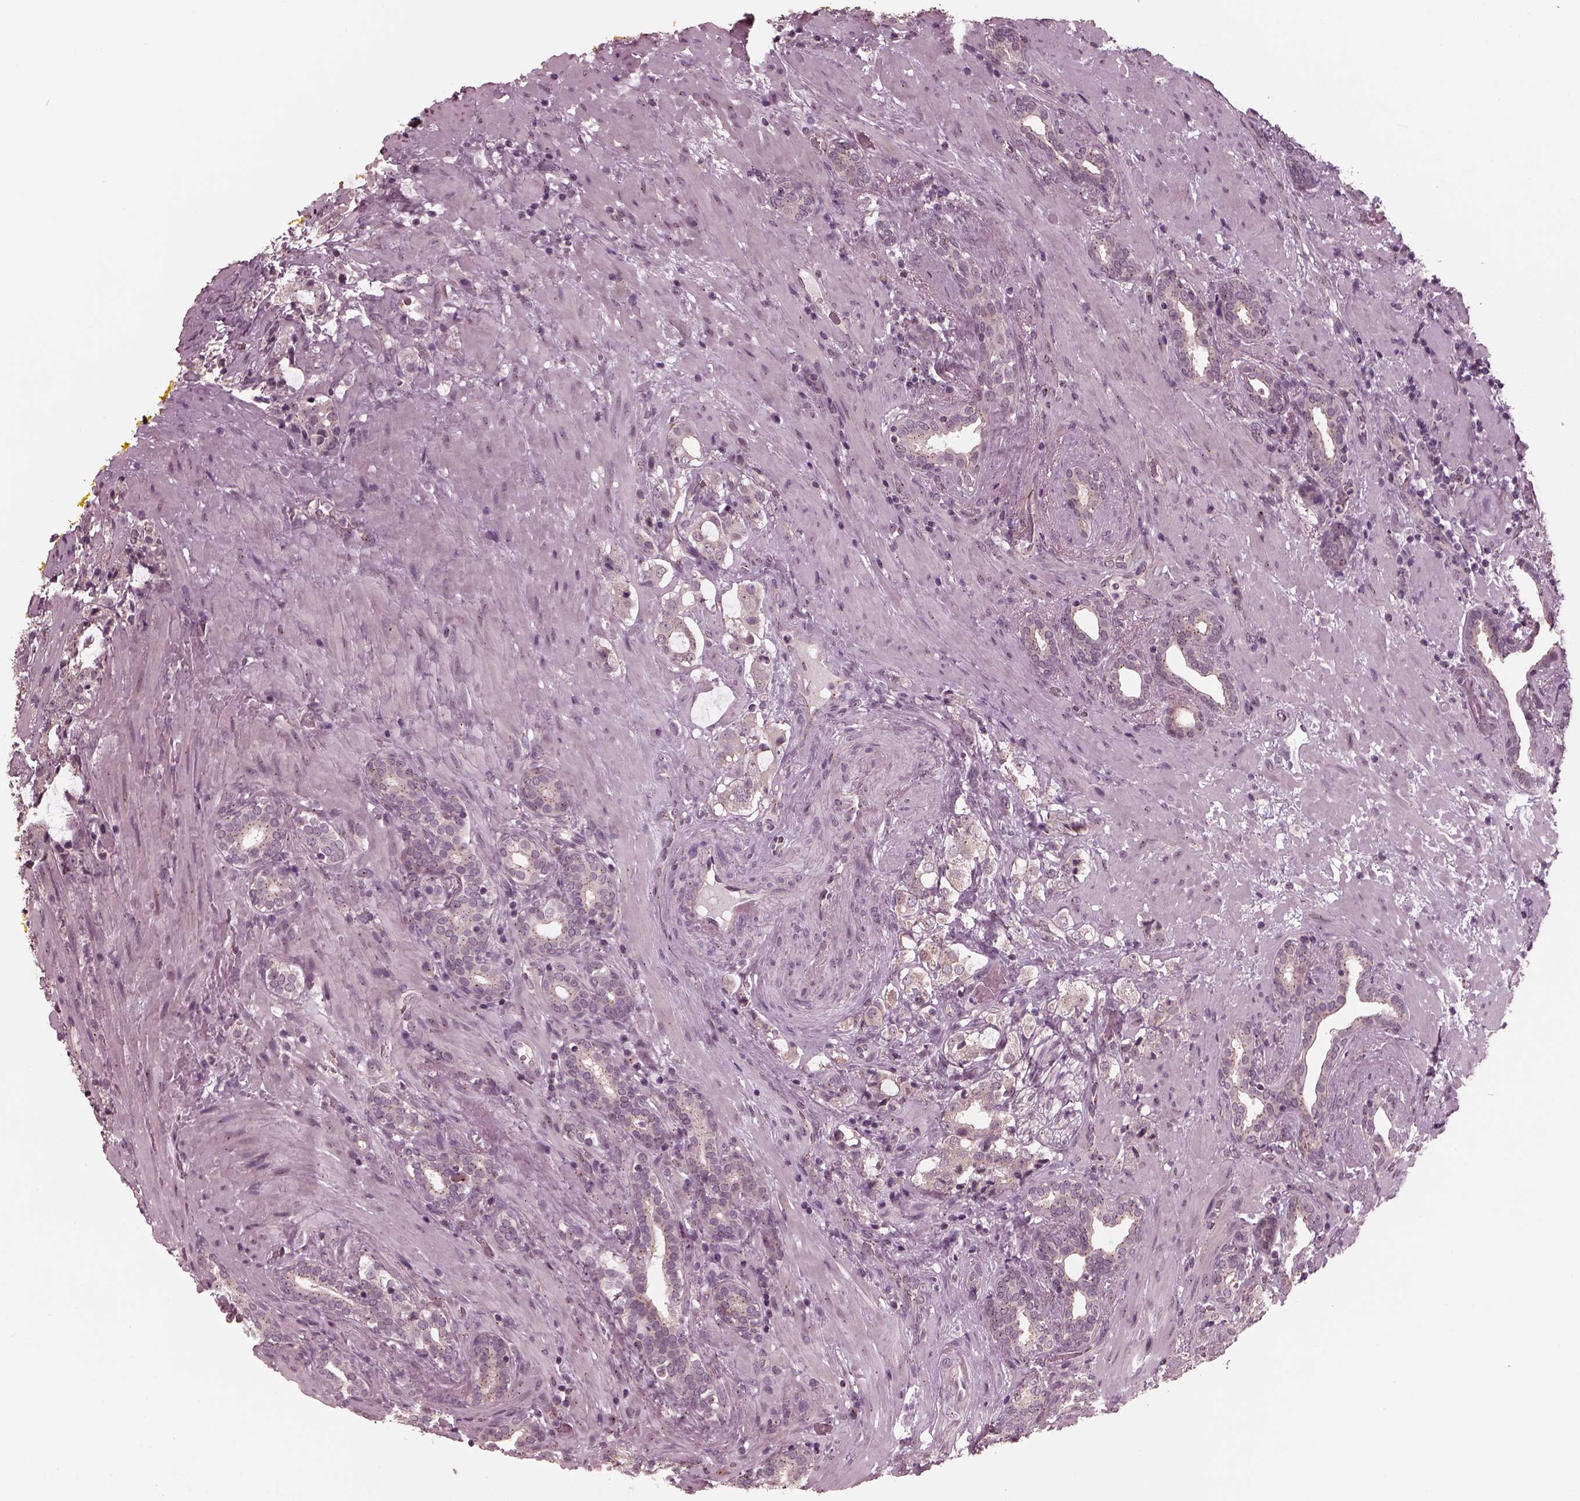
{"staining": {"intensity": "weak", "quantity": "<25%", "location": "cytoplasmic/membranous"}, "tissue": "prostate cancer", "cell_type": "Tumor cells", "image_type": "cancer", "snomed": [{"axis": "morphology", "description": "Adenocarcinoma, NOS"}, {"axis": "topography", "description": "Prostate"}], "caption": "IHC histopathology image of human prostate cancer (adenocarcinoma) stained for a protein (brown), which displays no positivity in tumor cells.", "gene": "SAXO1", "patient": {"sex": "male", "age": 66}}